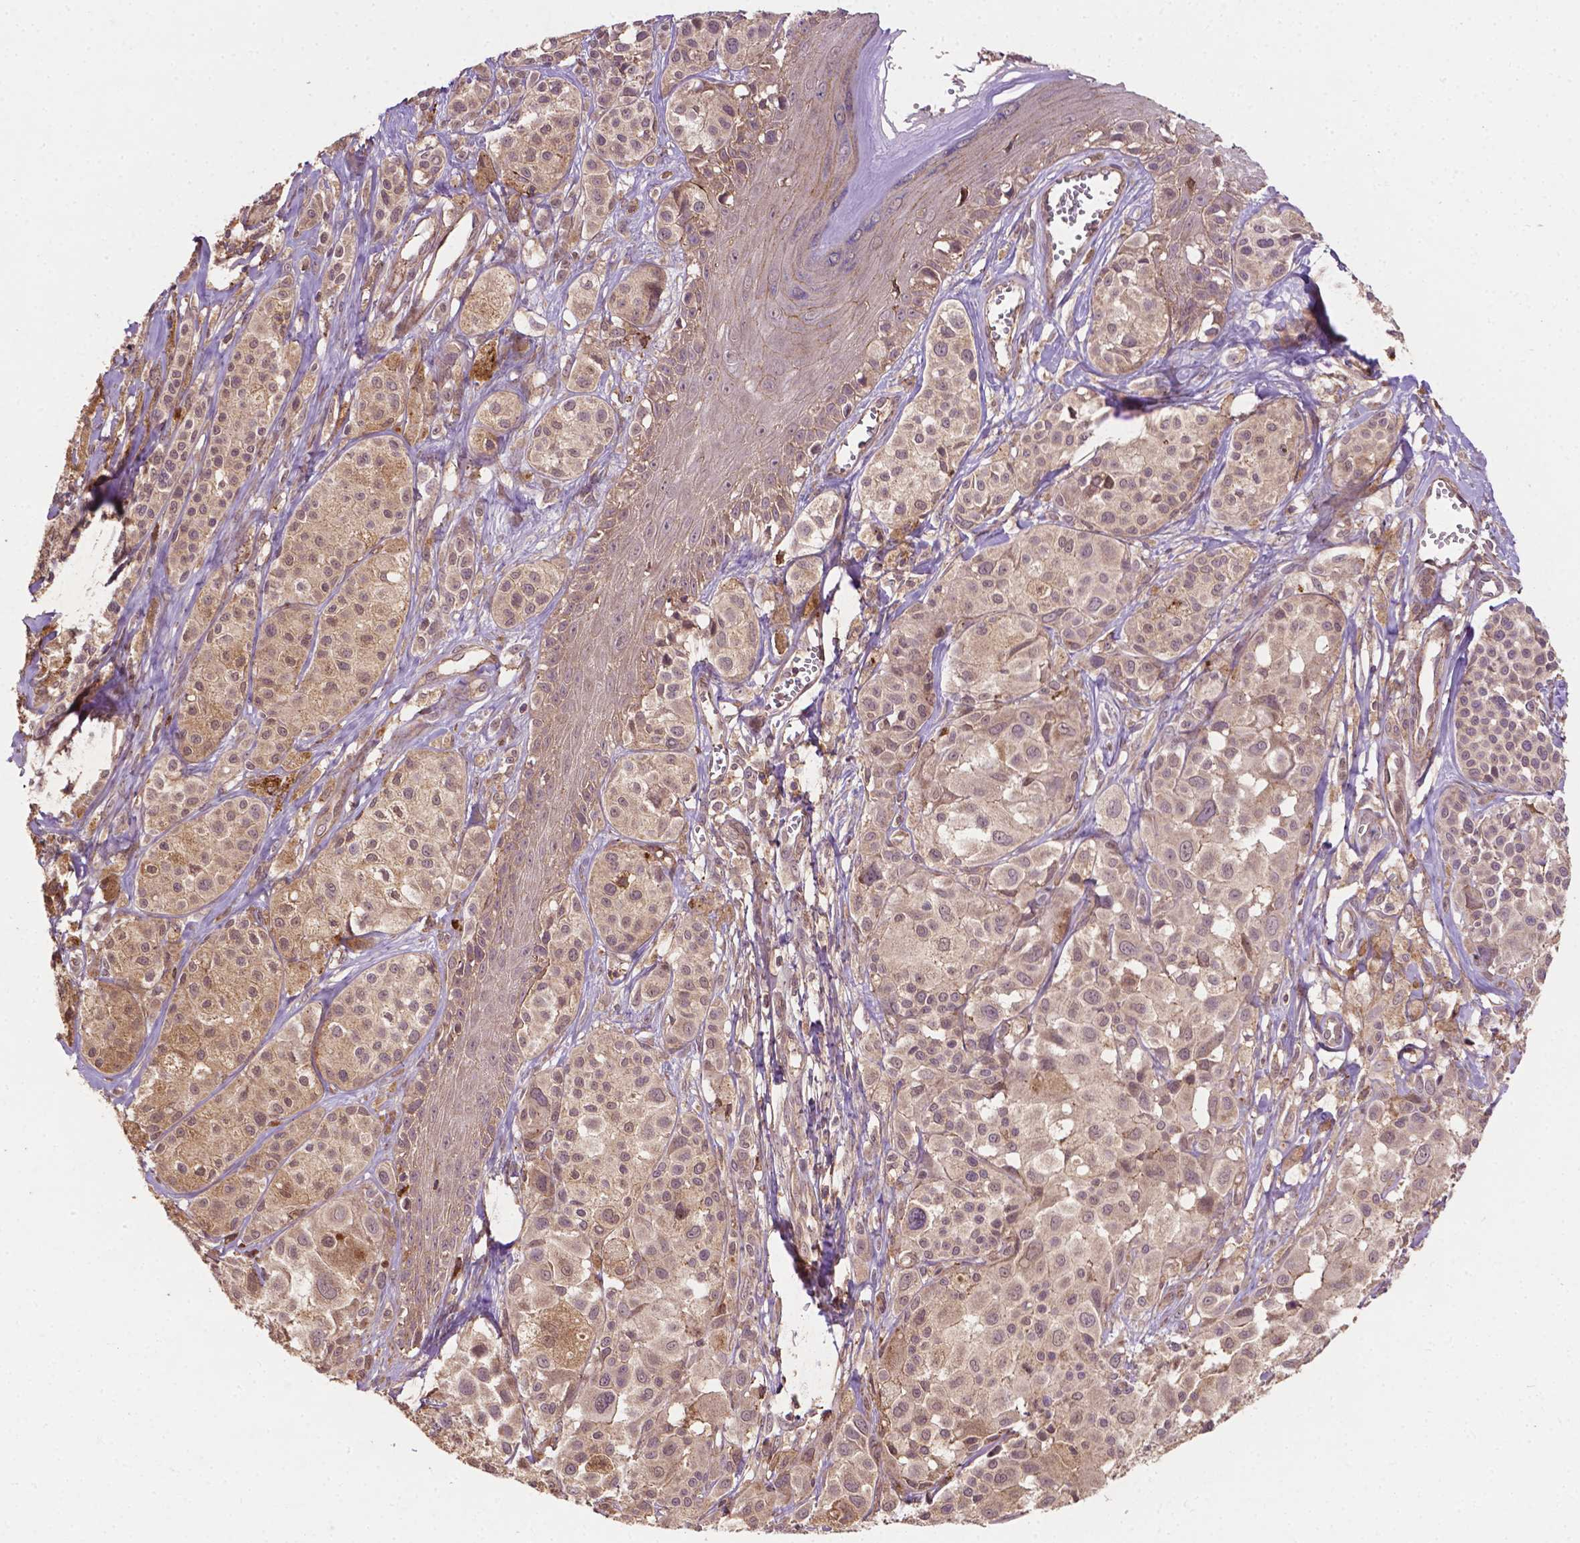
{"staining": {"intensity": "weak", "quantity": "<25%", "location": "cytoplasmic/membranous"}, "tissue": "melanoma", "cell_type": "Tumor cells", "image_type": "cancer", "snomed": [{"axis": "morphology", "description": "Malignant melanoma, NOS"}, {"axis": "topography", "description": "Skin"}], "caption": "There is no significant staining in tumor cells of malignant melanoma.", "gene": "ZMYND19", "patient": {"sex": "male", "age": 77}}